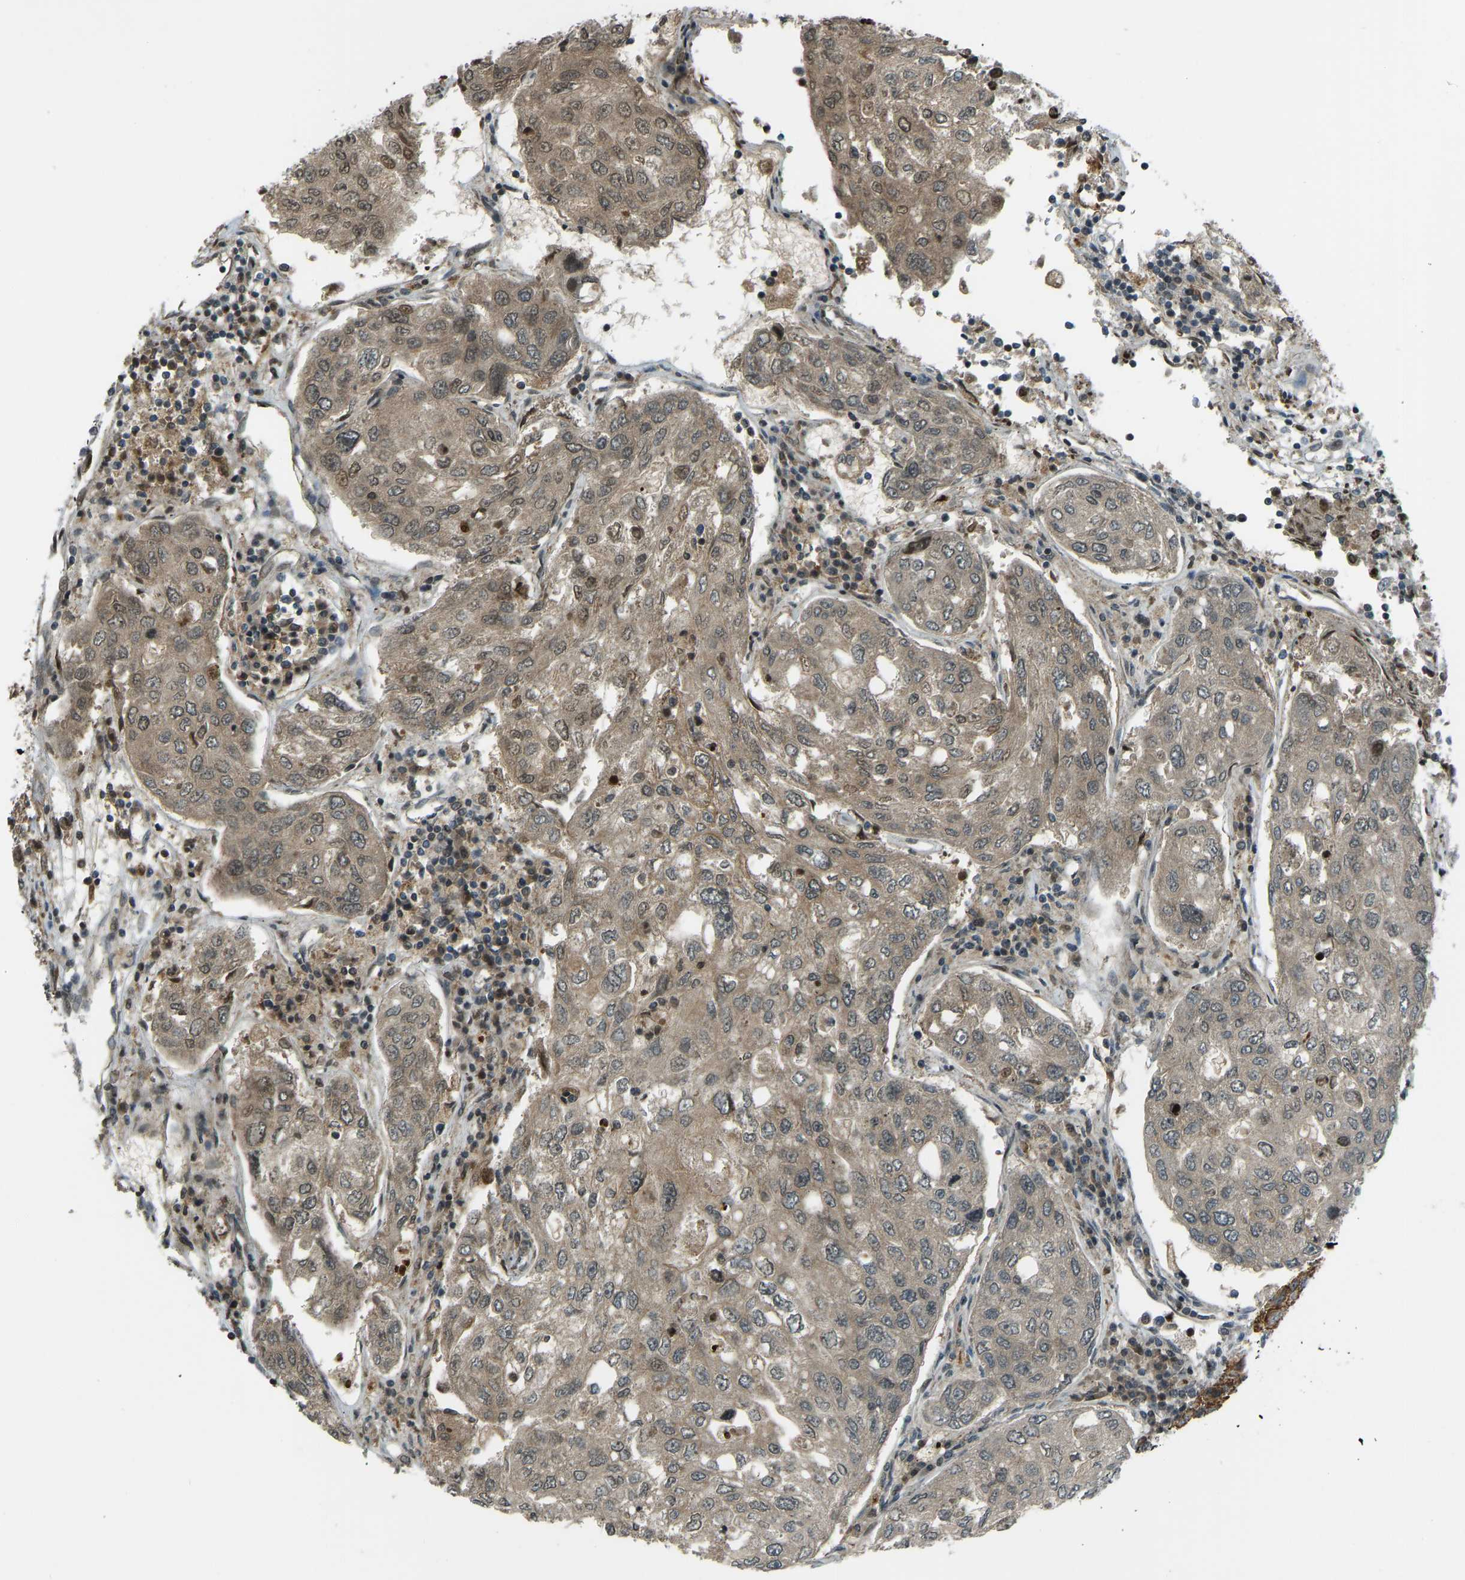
{"staining": {"intensity": "moderate", "quantity": ">75%", "location": "cytoplasmic/membranous"}, "tissue": "urothelial cancer", "cell_type": "Tumor cells", "image_type": "cancer", "snomed": [{"axis": "morphology", "description": "Urothelial carcinoma, High grade"}, {"axis": "topography", "description": "Lymph node"}, {"axis": "topography", "description": "Urinary bladder"}], "caption": "Immunohistochemical staining of urothelial cancer exhibits moderate cytoplasmic/membranous protein expression in about >75% of tumor cells.", "gene": "SVOPL", "patient": {"sex": "male", "age": 51}}